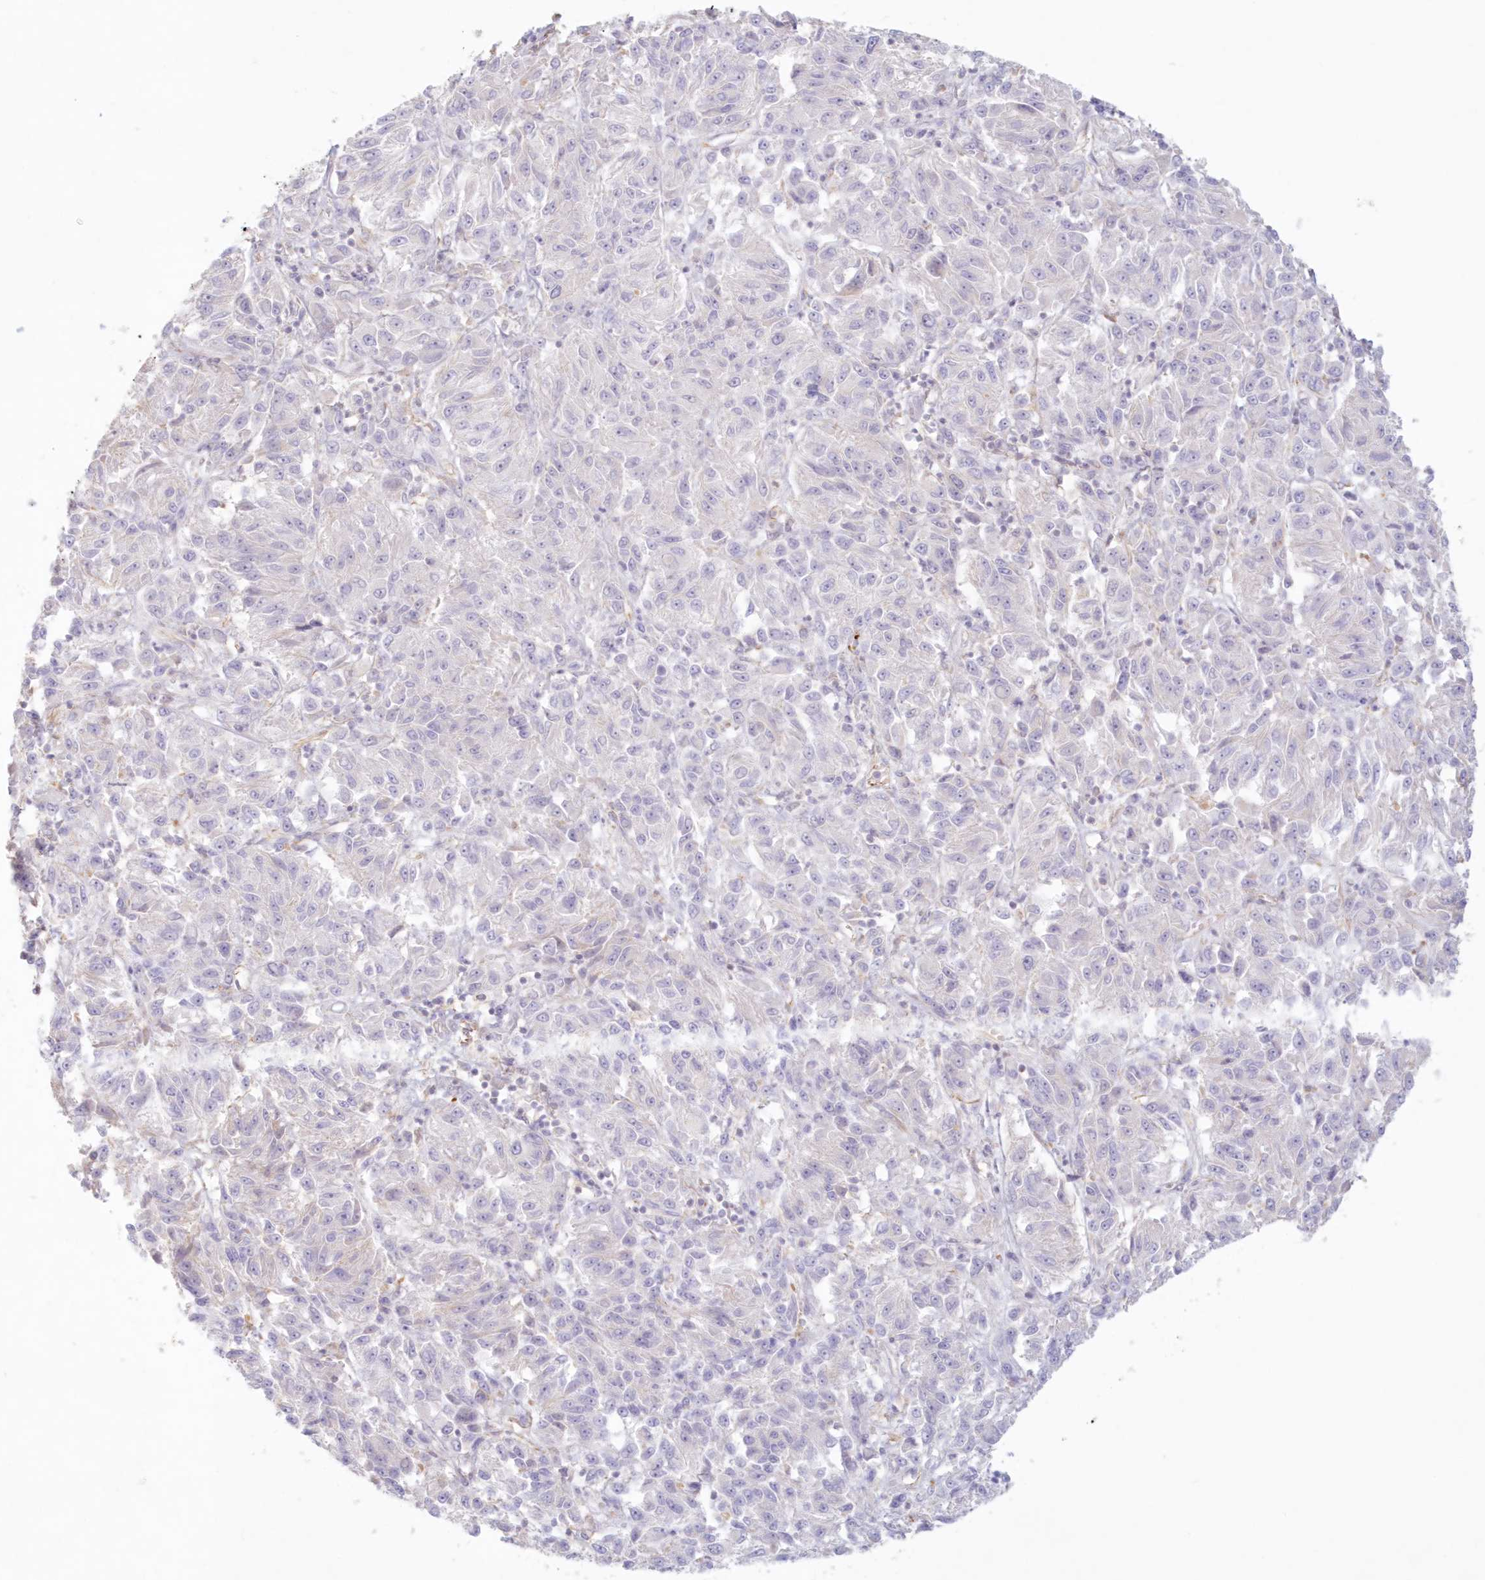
{"staining": {"intensity": "negative", "quantity": "none", "location": "none"}, "tissue": "melanoma", "cell_type": "Tumor cells", "image_type": "cancer", "snomed": [{"axis": "morphology", "description": "Malignant melanoma, Metastatic site"}, {"axis": "topography", "description": "Lung"}], "caption": "Malignant melanoma (metastatic site) was stained to show a protein in brown. There is no significant positivity in tumor cells.", "gene": "DMRTB1", "patient": {"sex": "male", "age": 64}}